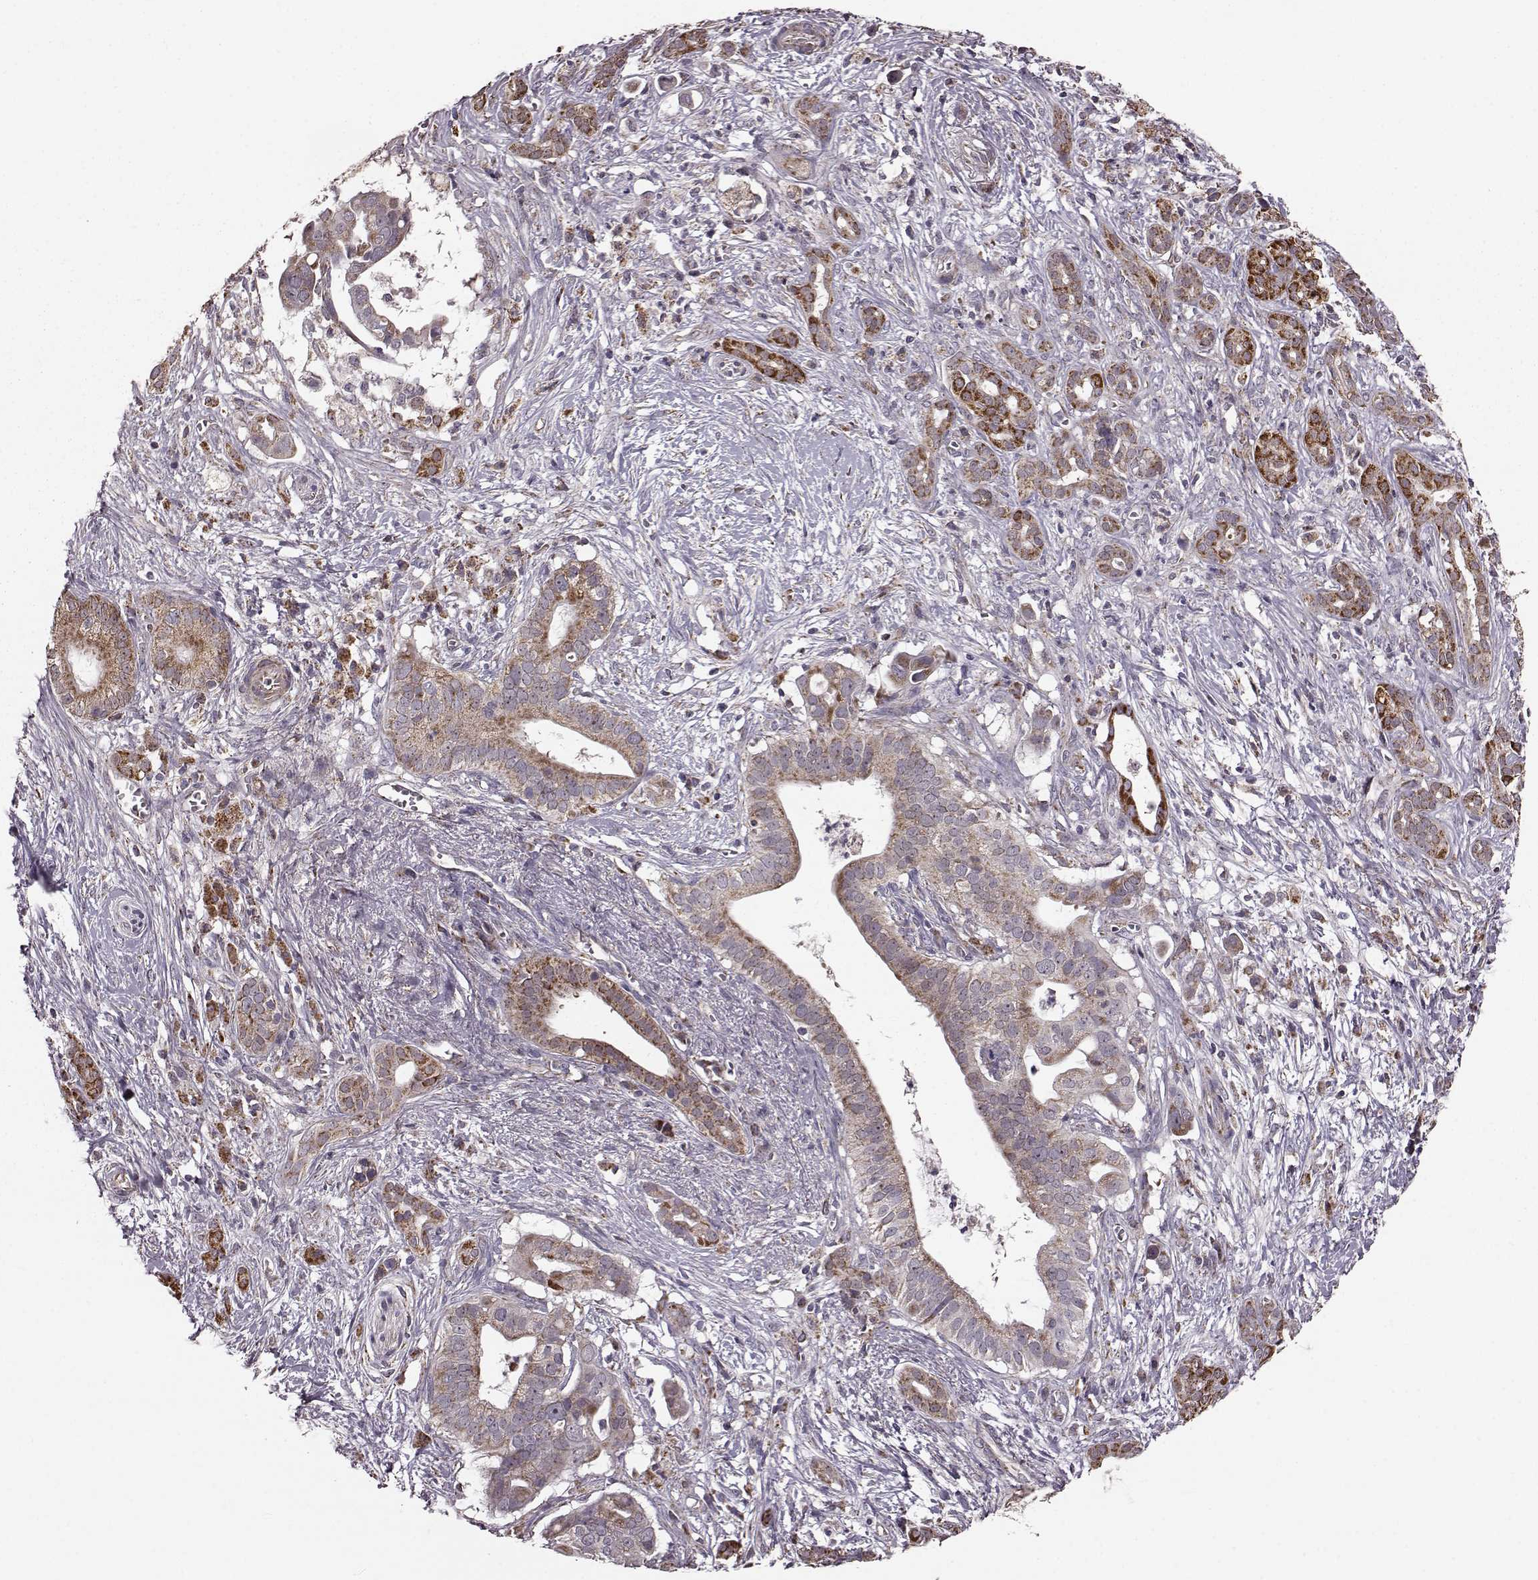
{"staining": {"intensity": "moderate", "quantity": ">75%", "location": "cytoplasmic/membranous"}, "tissue": "pancreatic cancer", "cell_type": "Tumor cells", "image_type": "cancer", "snomed": [{"axis": "morphology", "description": "Adenocarcinoma, NOS"}, {"axis": "topography", "description": "Pancreas"}], "caption": "A photomicrograph of adenocarcinoma (pancreatic) stained for a protein shows moderate cytoplasmic/membranous brown staining in tumor cells. Nuclei are stained in blue.", "gene": "PUDP", "patient": {"sex": "male", "age": 61}}